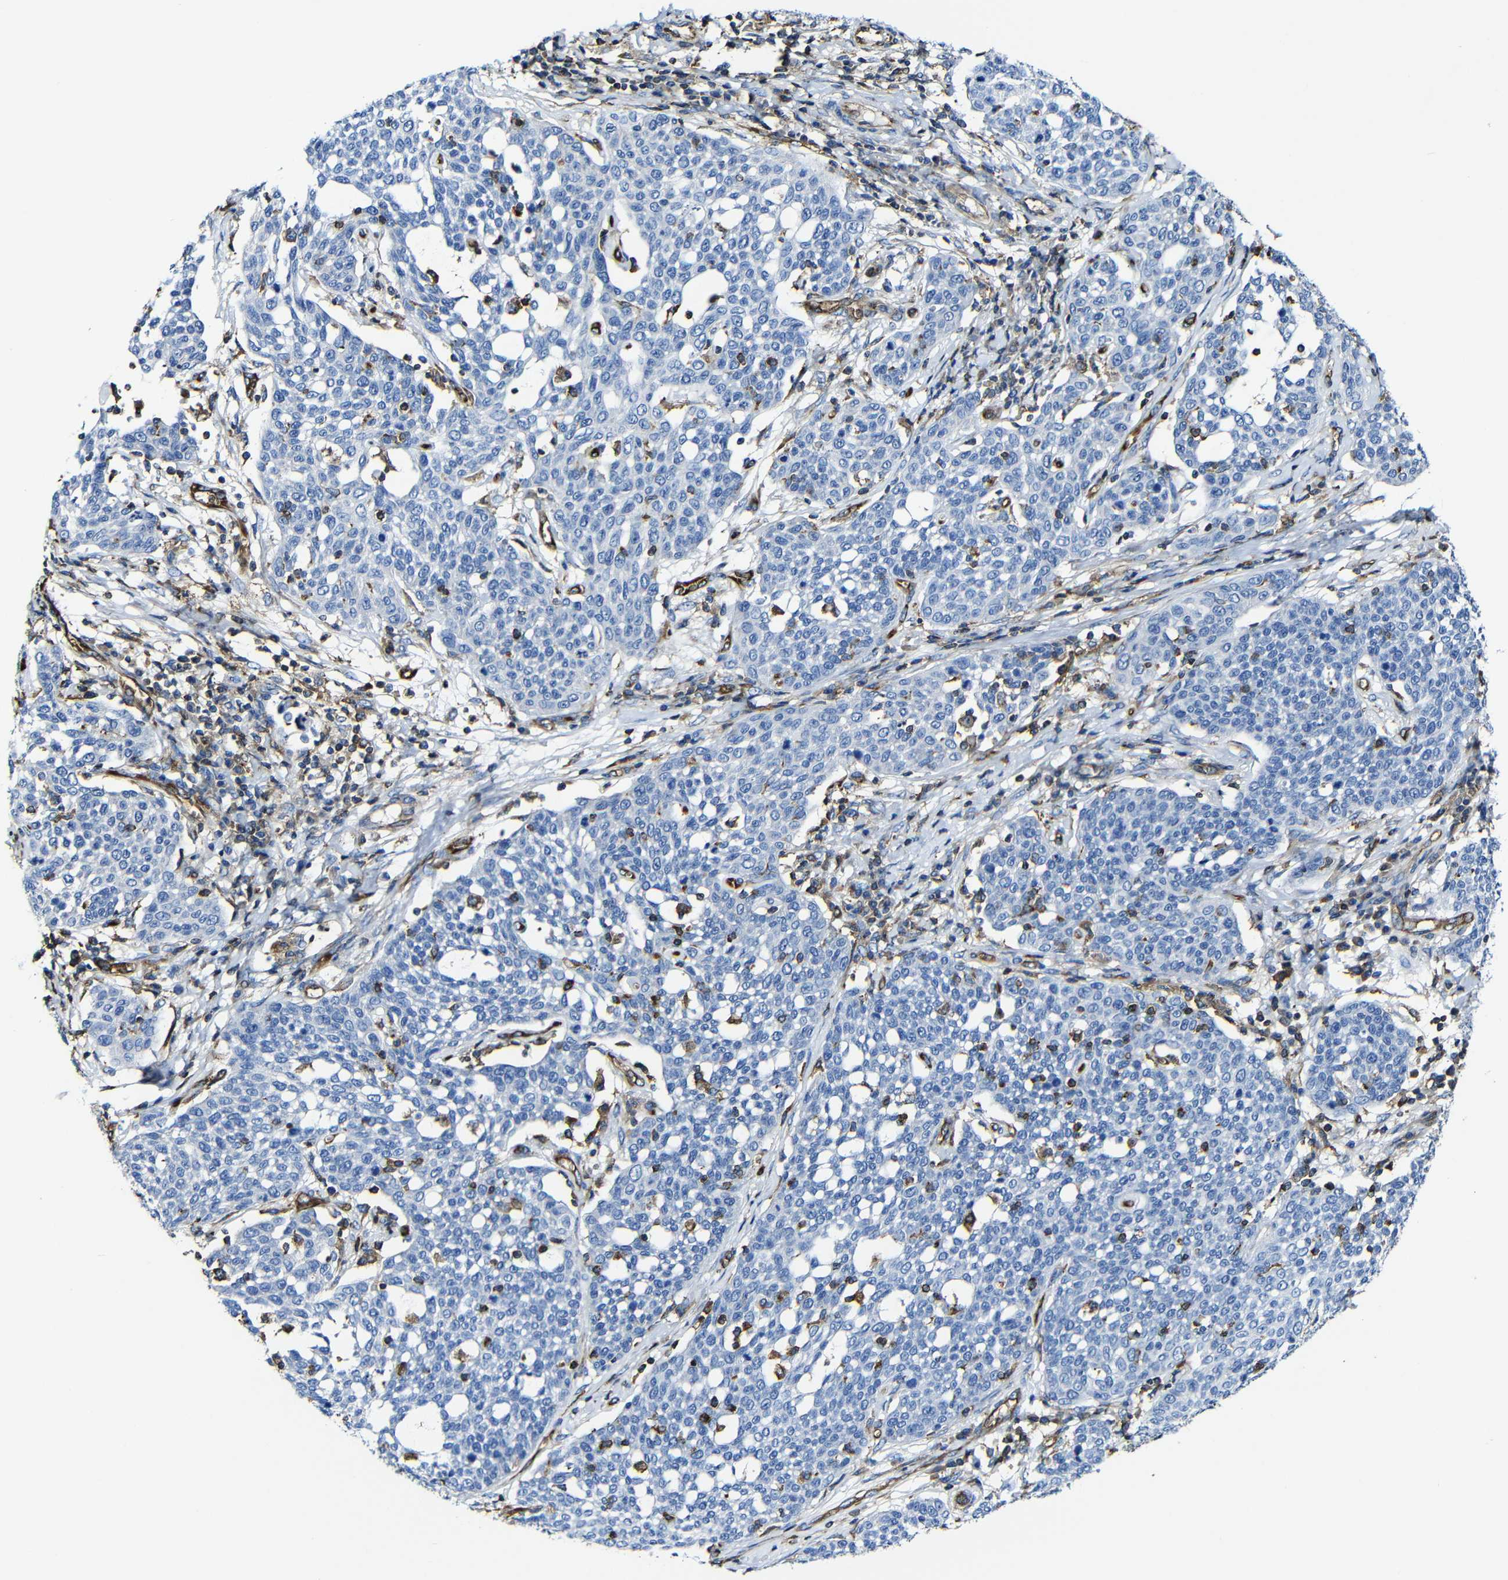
{"staining": {"intensity": "negative", "quantity": "none", "location": "none"}, "tissue": "cervical cancer", "cell_type": "Tumor cells", "image_type": "cancer", "snomed": [{"axis": "morphology", "description": "Squamous cell carcinoma, NOS"}, {"axis": "topography", "description": "Cervix"}], "caption": "Human cervical cancer (squamous cell carcinoma) stained for a protein using IHC demonstrates no staining in tumor cells.", "gene": "MSN", "patient": {"sex": "female", "age": 34}}